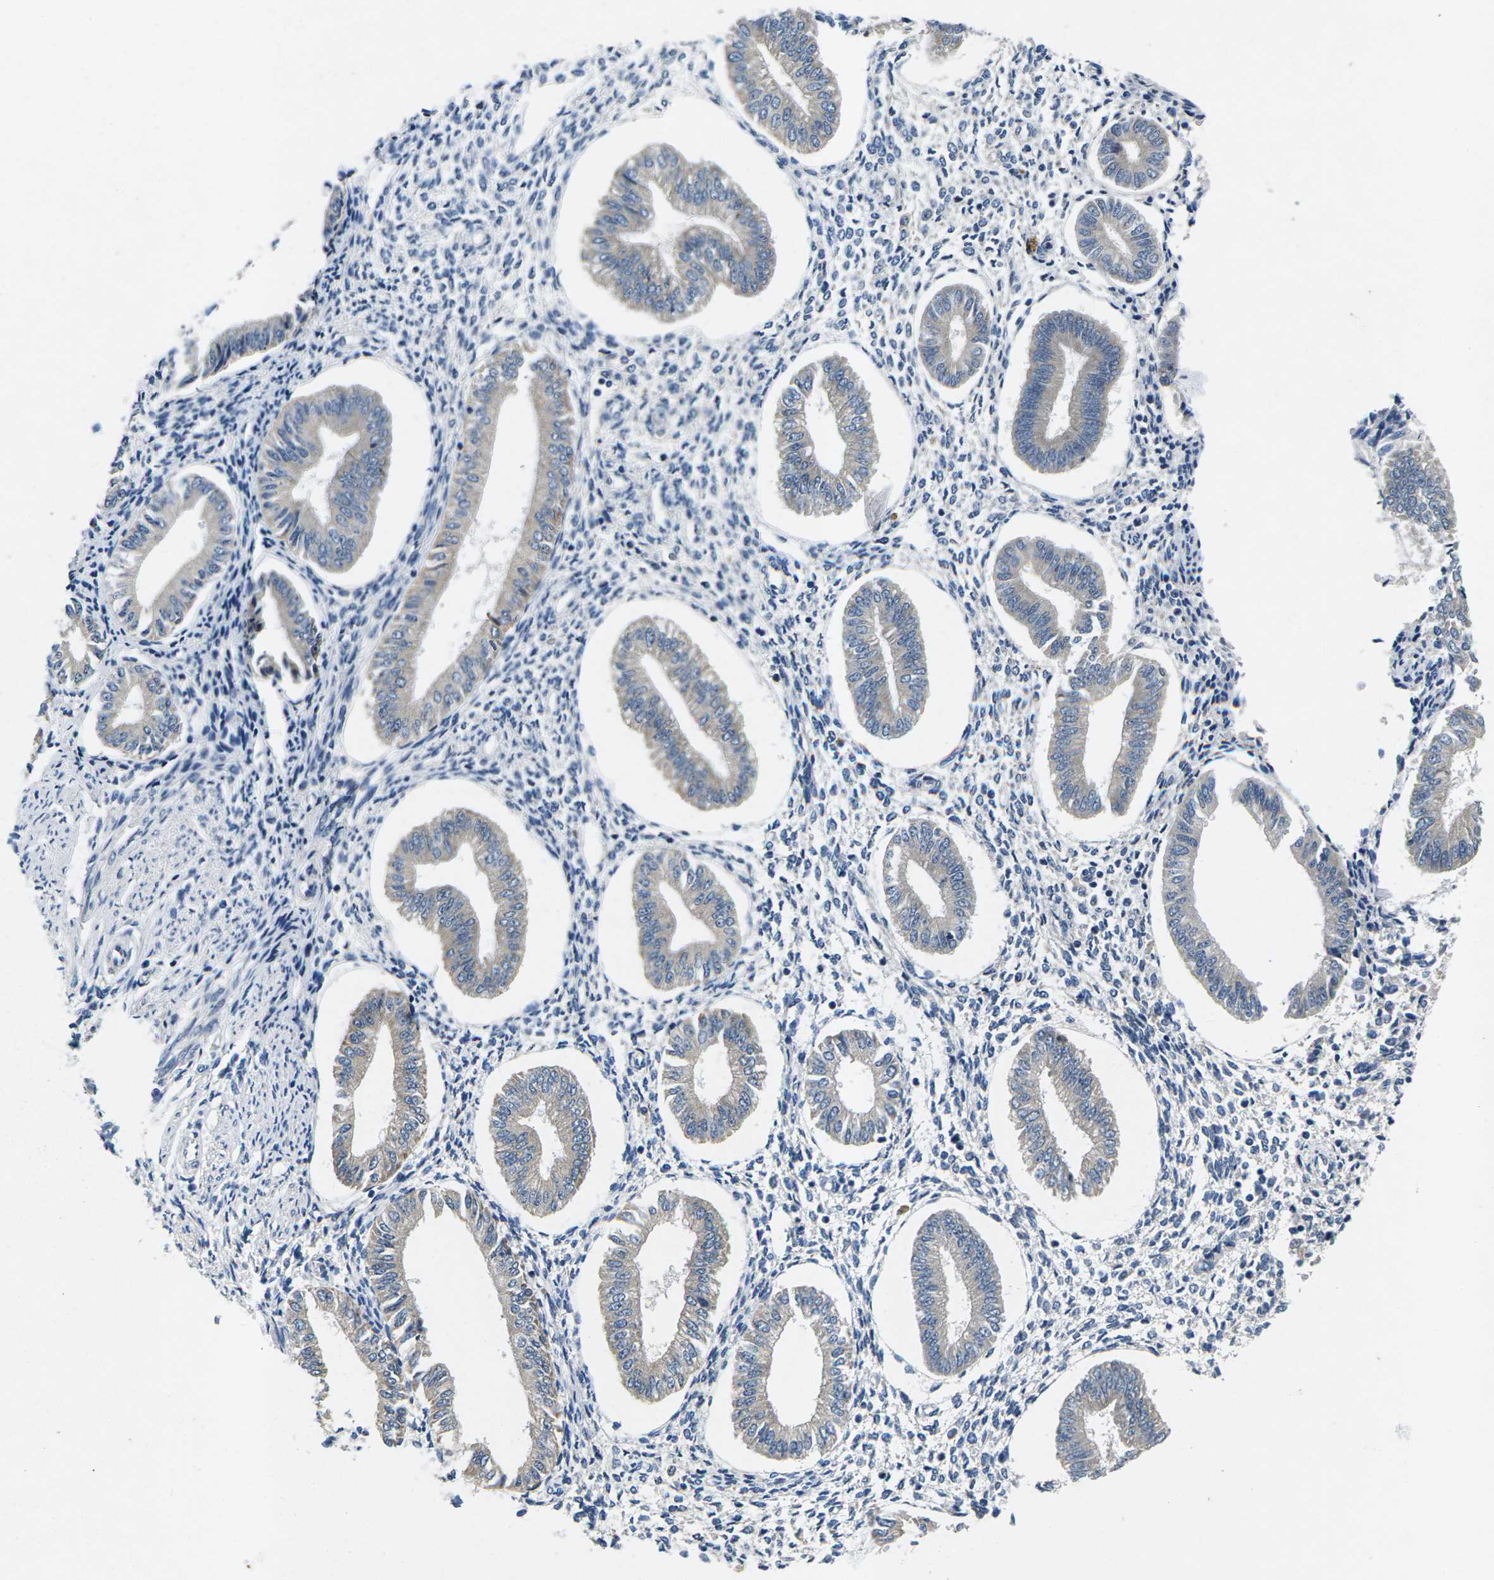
{"staining": {"intensity": "negative", "quantity": "none", "location": "none"}, "tissue": "endometrium", "cell_type": "Cells in endometrial stroma", "image_type": "normal", "snomed": [{"axis": "morphology", "description": "Normal tissue, NOS"}, {"axis": "topography", "description": "Endometrium"}], "caption": "Immunohistochemical staining of unremarkable human endometrium demonstrates no significant positivity in cells in endometrial stroma.", "gene": "ERGIC3", "patient": {"sex": "female", "age": 50}}